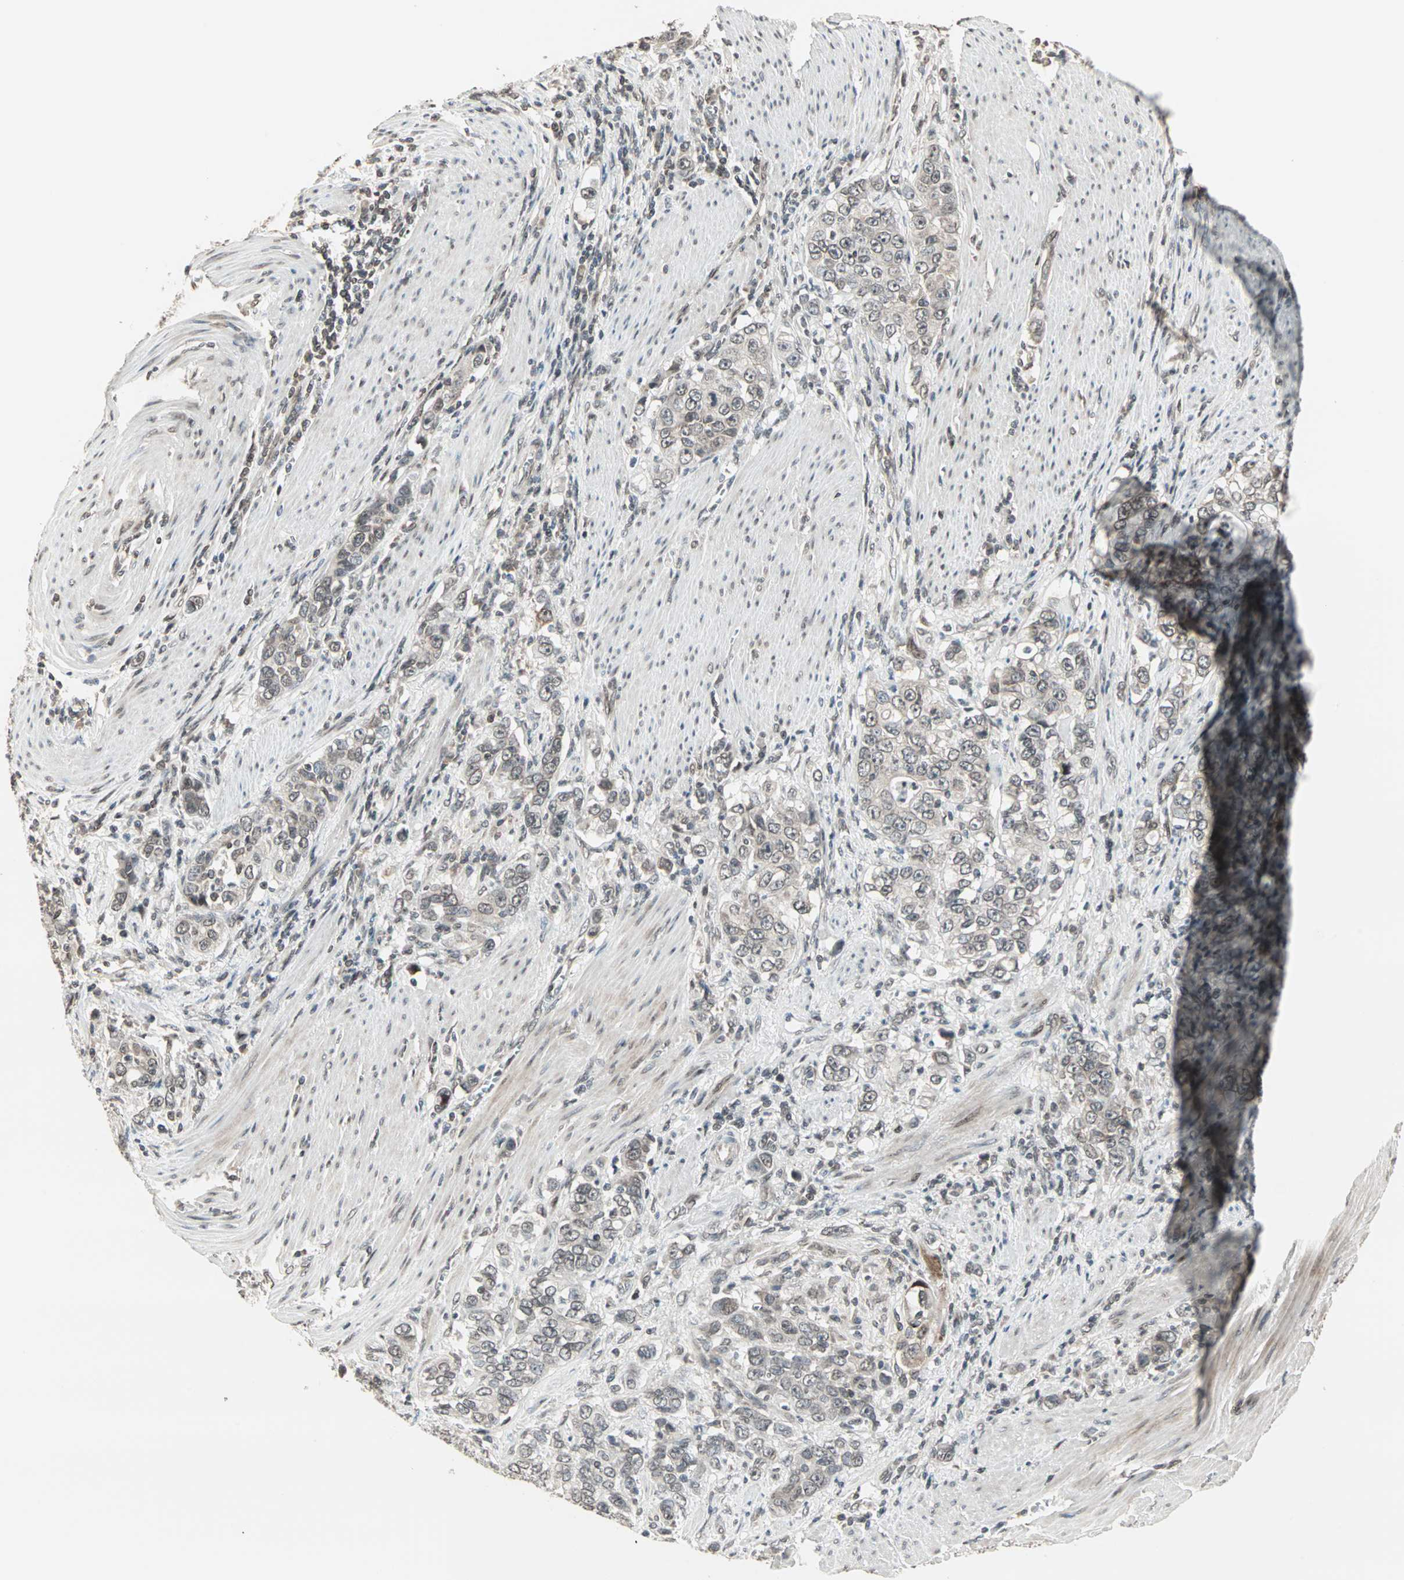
{"staining": {"intensity": "negative", "quantity": "none", "location": "none"}, "tissue": "stomach cancer", "cell_type": "Tumor cells", "image_type": "cancer", "snomed": [{"axis": "morphology", "description": "Adenocarcinoma, NOS"}, {"axis": "topography", "description": "Stomach, lower"}], "caption": "This image is of stomach cancer (adenocarcinoma) stained with IHC to label a protein in brown with the nuclei are counter-stained blue. There is no expression in tumor cells.", "gene": "CBLC", "patient": {"sex": "female", "age": 72}}